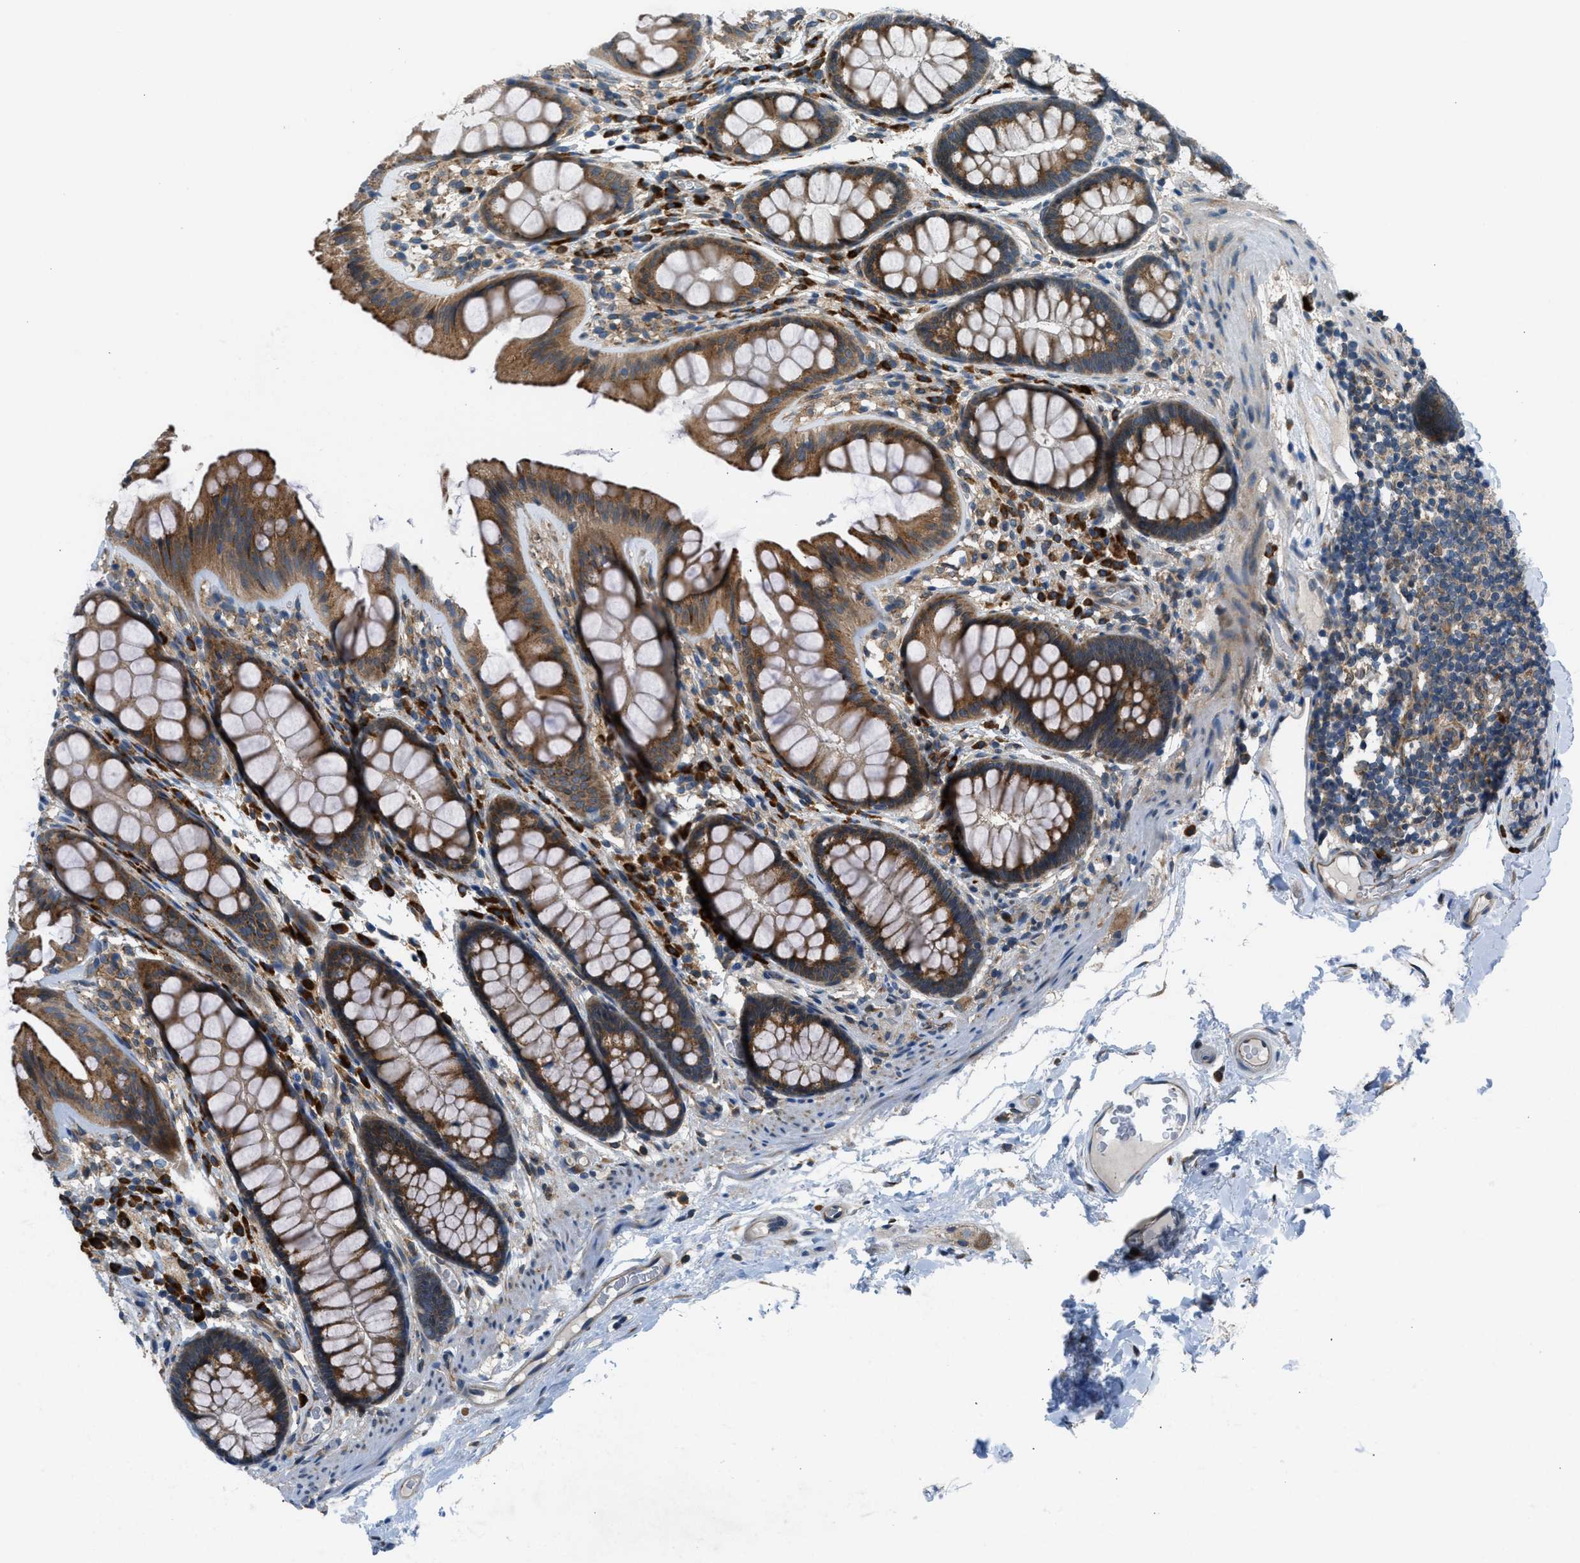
{"staining": {"intensity": "moderate", "quantity": ">75%", "location": "cytoplasmic/membranous"}, "tissue": "colon", "cell_type": "Endothelial cells", "image_type": "normal", "snomed": [{"axis": "morphology", "description": "Normal tissue, NOS"}, {"axis": "topography", "description": "Colon"}], "caption": "Immunohistochemical staining of unremarkable colon demonstrates moderate cytoplasmic/membranous protein expression in approximately >75% of endothelial cells. (brown staining indicates protein expression, while blue staining denotes nuclei).", "gene": "EDARADD", "patient": {"sex": "female", "age": 56}}